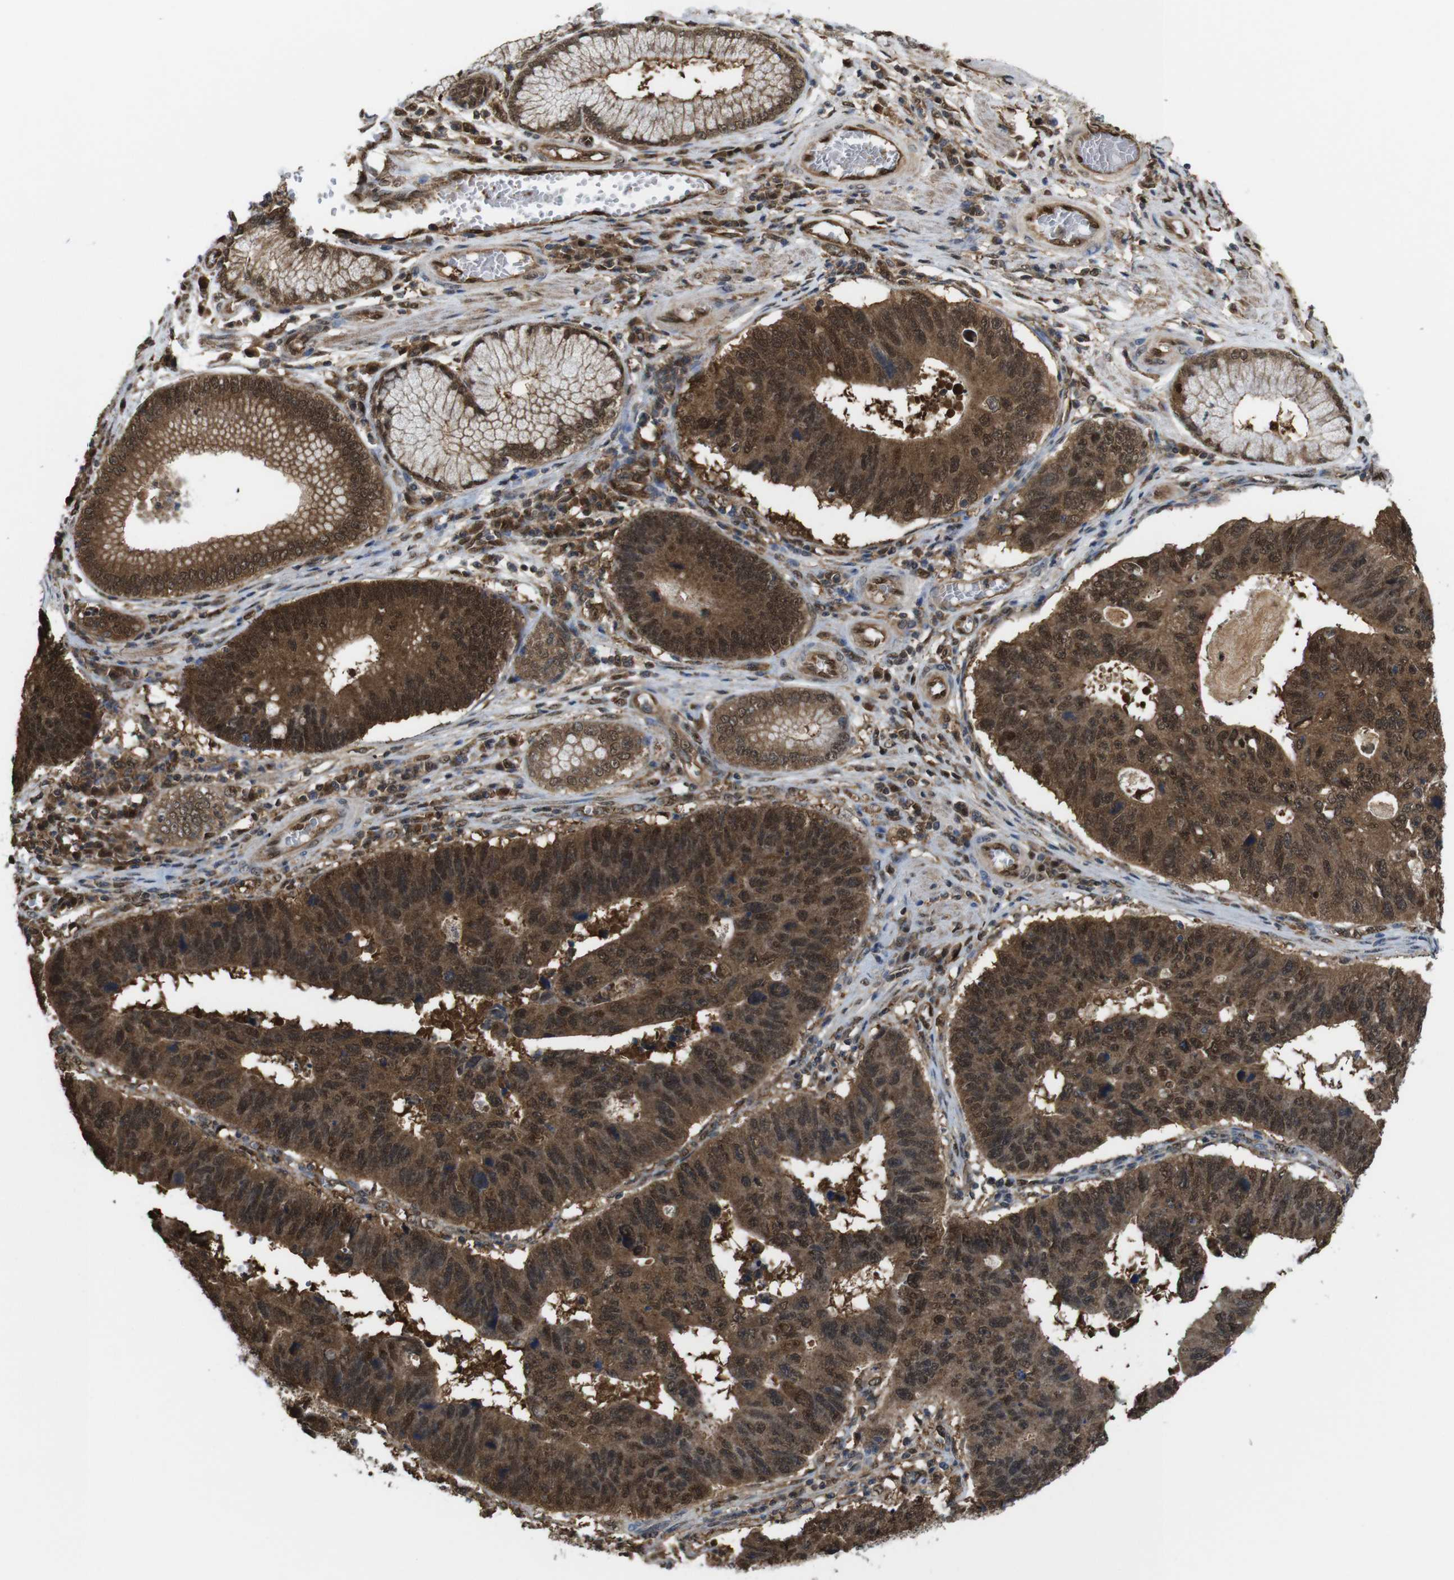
{"staining": {"intensity": "strong", "quantity": ">75%", "location": "cytoplasmic/membranous,nuclear"}, "tissue": "stomach cancer", "cell_type": "Tumor cells", "image_type": "cancer", "snomed": [{"axis": "morphology", "description": "Adenocarcinoma, NOS"}, {"axis": "topography", "description": "Stomach"}], "caption": "Stomach cancer stained with DAB (3,3'-diaminobenzidine) immunohistochemistry (IHC) displays high levels of strong cytoplasmic/membranous and nuclear positivity in approximately >75% of tumor cells. (IHC, brightfield microscopy, high magnification).", "gene": "YWHAG", "patient": {"sex": "male", "age": 59}}